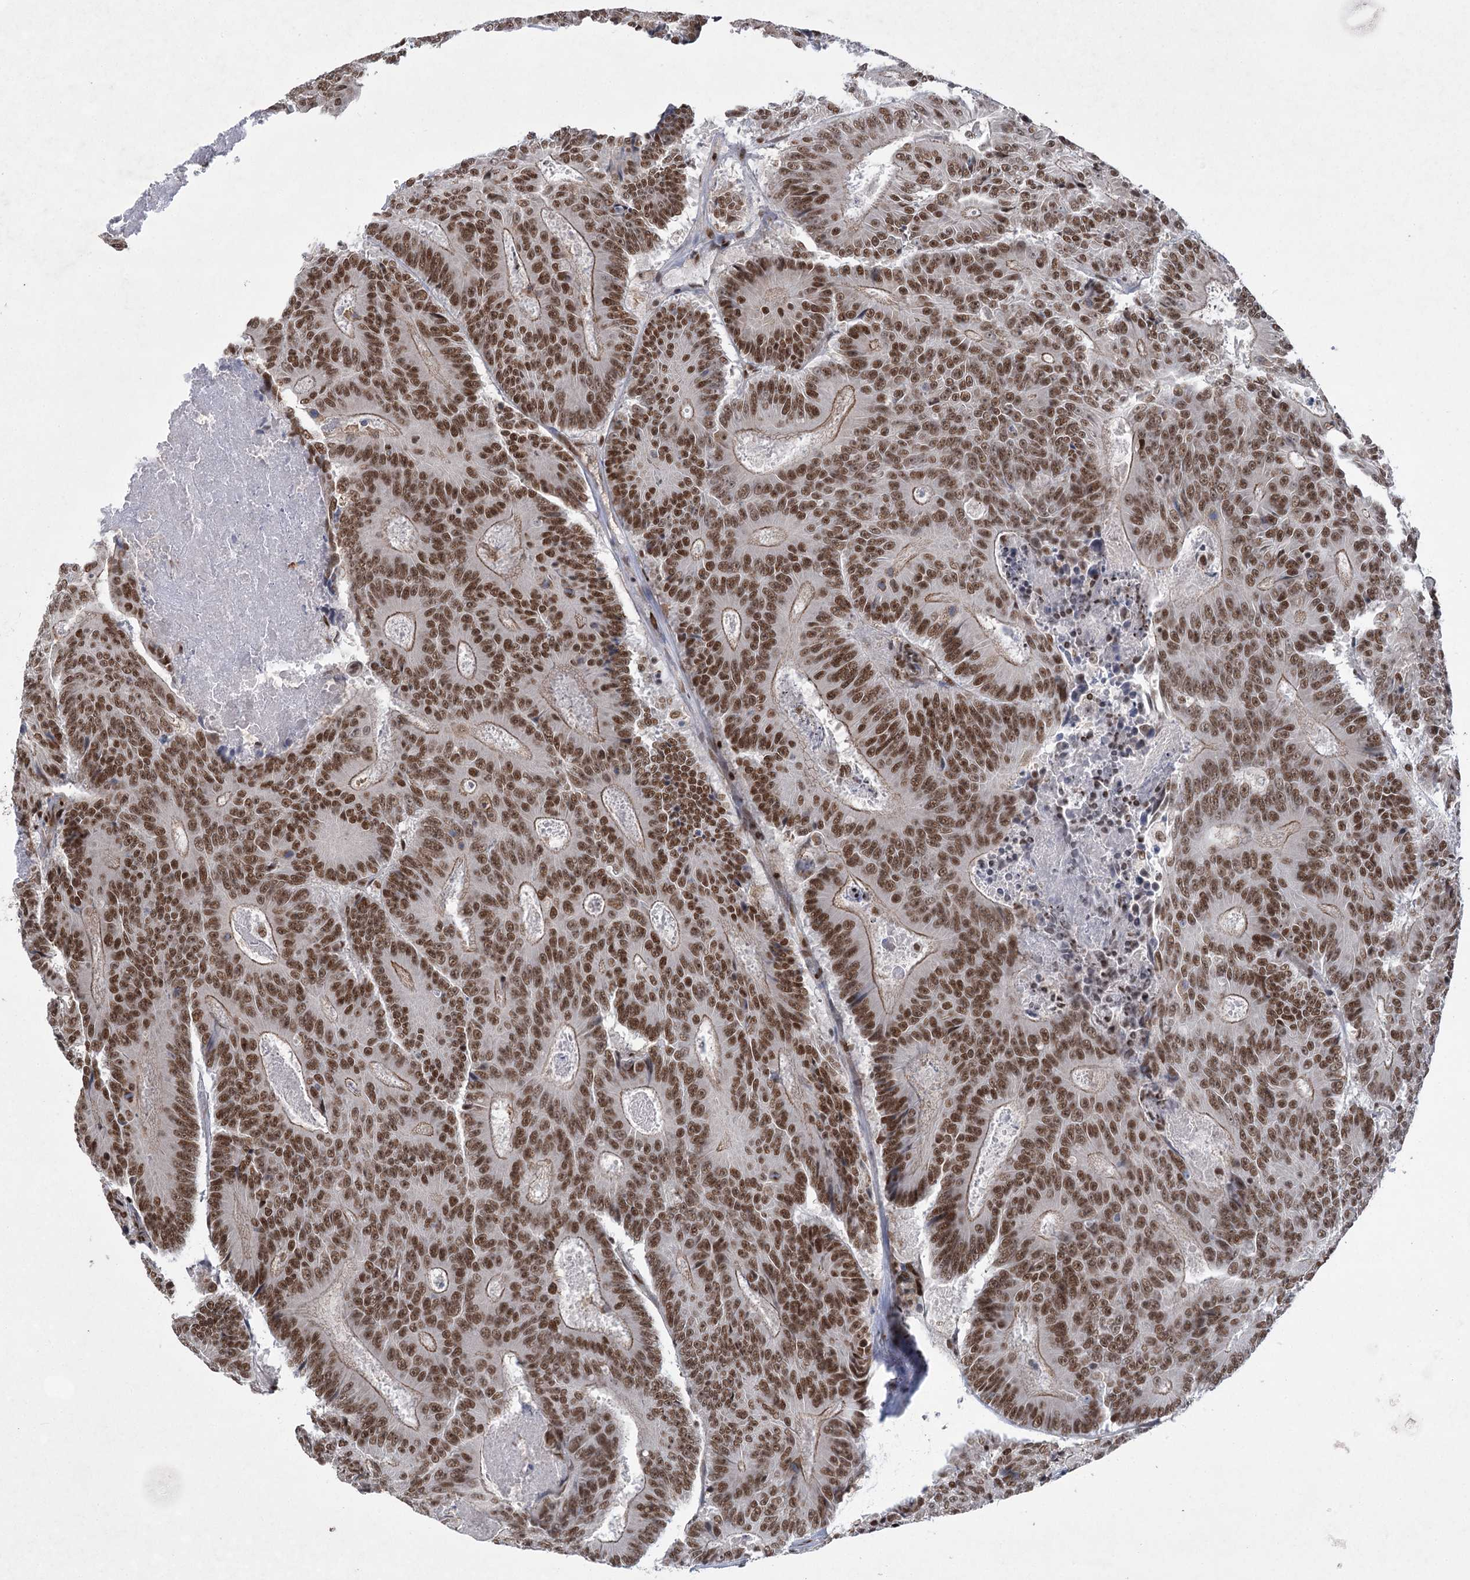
{"staining": {"intensity": "moderate", "quantity": ">75%", "location": "cytoplasmic/membranous,nuclear"}, "tissue": "colorectal cancer", "cell_type": "Tumor cells", "image_type": "cancer", "snomed": [{"axis": "morphology", "description": "Adenocarcinoma, NOS"}, {"axis": "topography", "description": "Colon"}], "caption": "Colorectal cancer stained with IHC shows moderate cytoplasmic/membranous and nuclear expression in approximately >75% of tumor cells. (brown staining indicates protein expression, while blue staining denotes nuclei).", "gene": "ZCCHC8", "patient": {"sex": "male", "age": 83}}